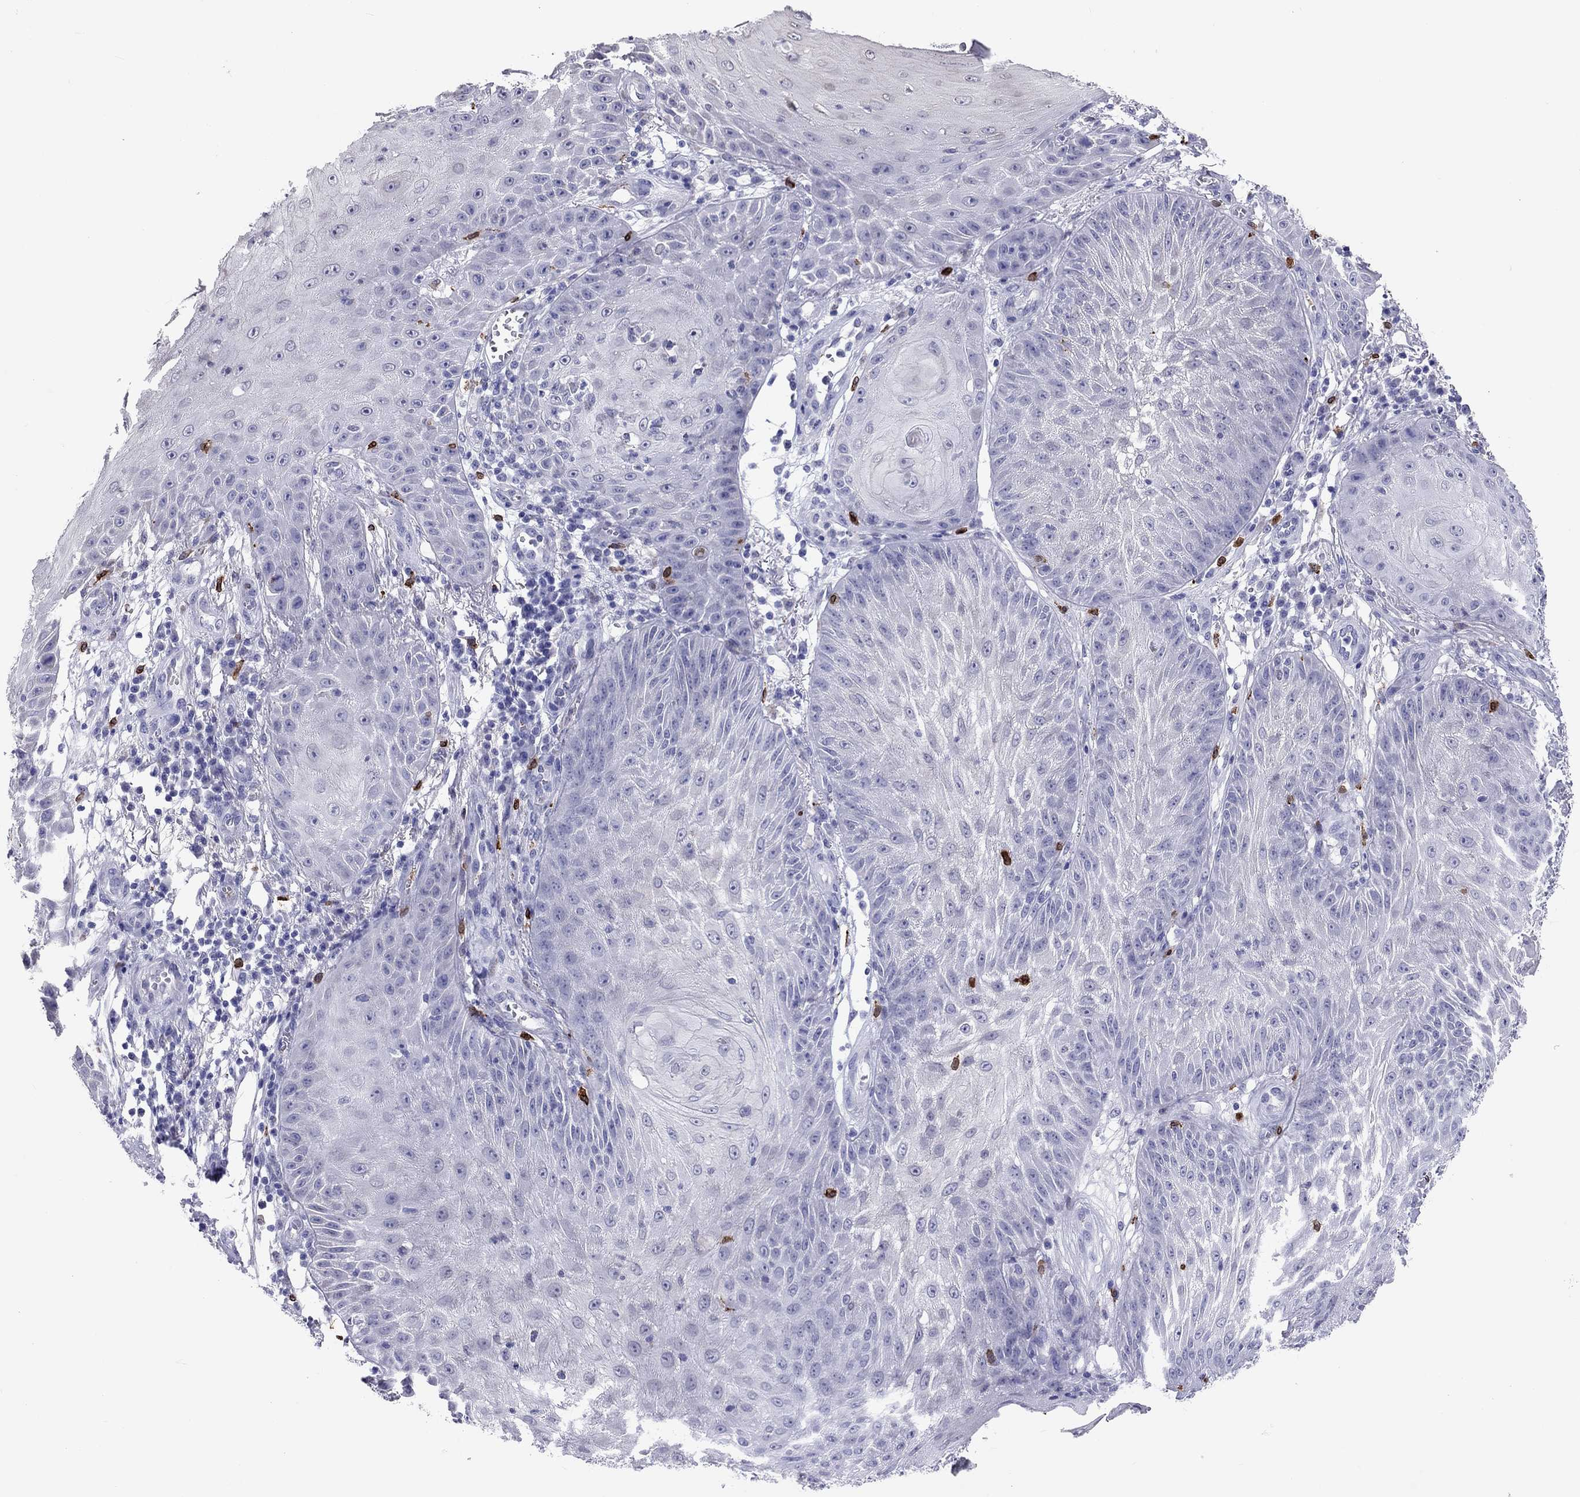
{"staining": {"intensity": "negative", "quantity": "none", "location": "none"}, "tissue": "skin cancer", "cell_type": "Tumor cells", "image_type": "cancer", "snomed": [{"axis": "morphology", "description": "Squamous cell carcinoma, NOS"}, {"axis": "topography", "description": "Skin"}], "caption": "An IHC micrograph of skin cancer is shown. There is no staining in tumor cells of skin cancer.", "gene": "ADORA2A", "patient": {"sex": "male", "age": 70}}